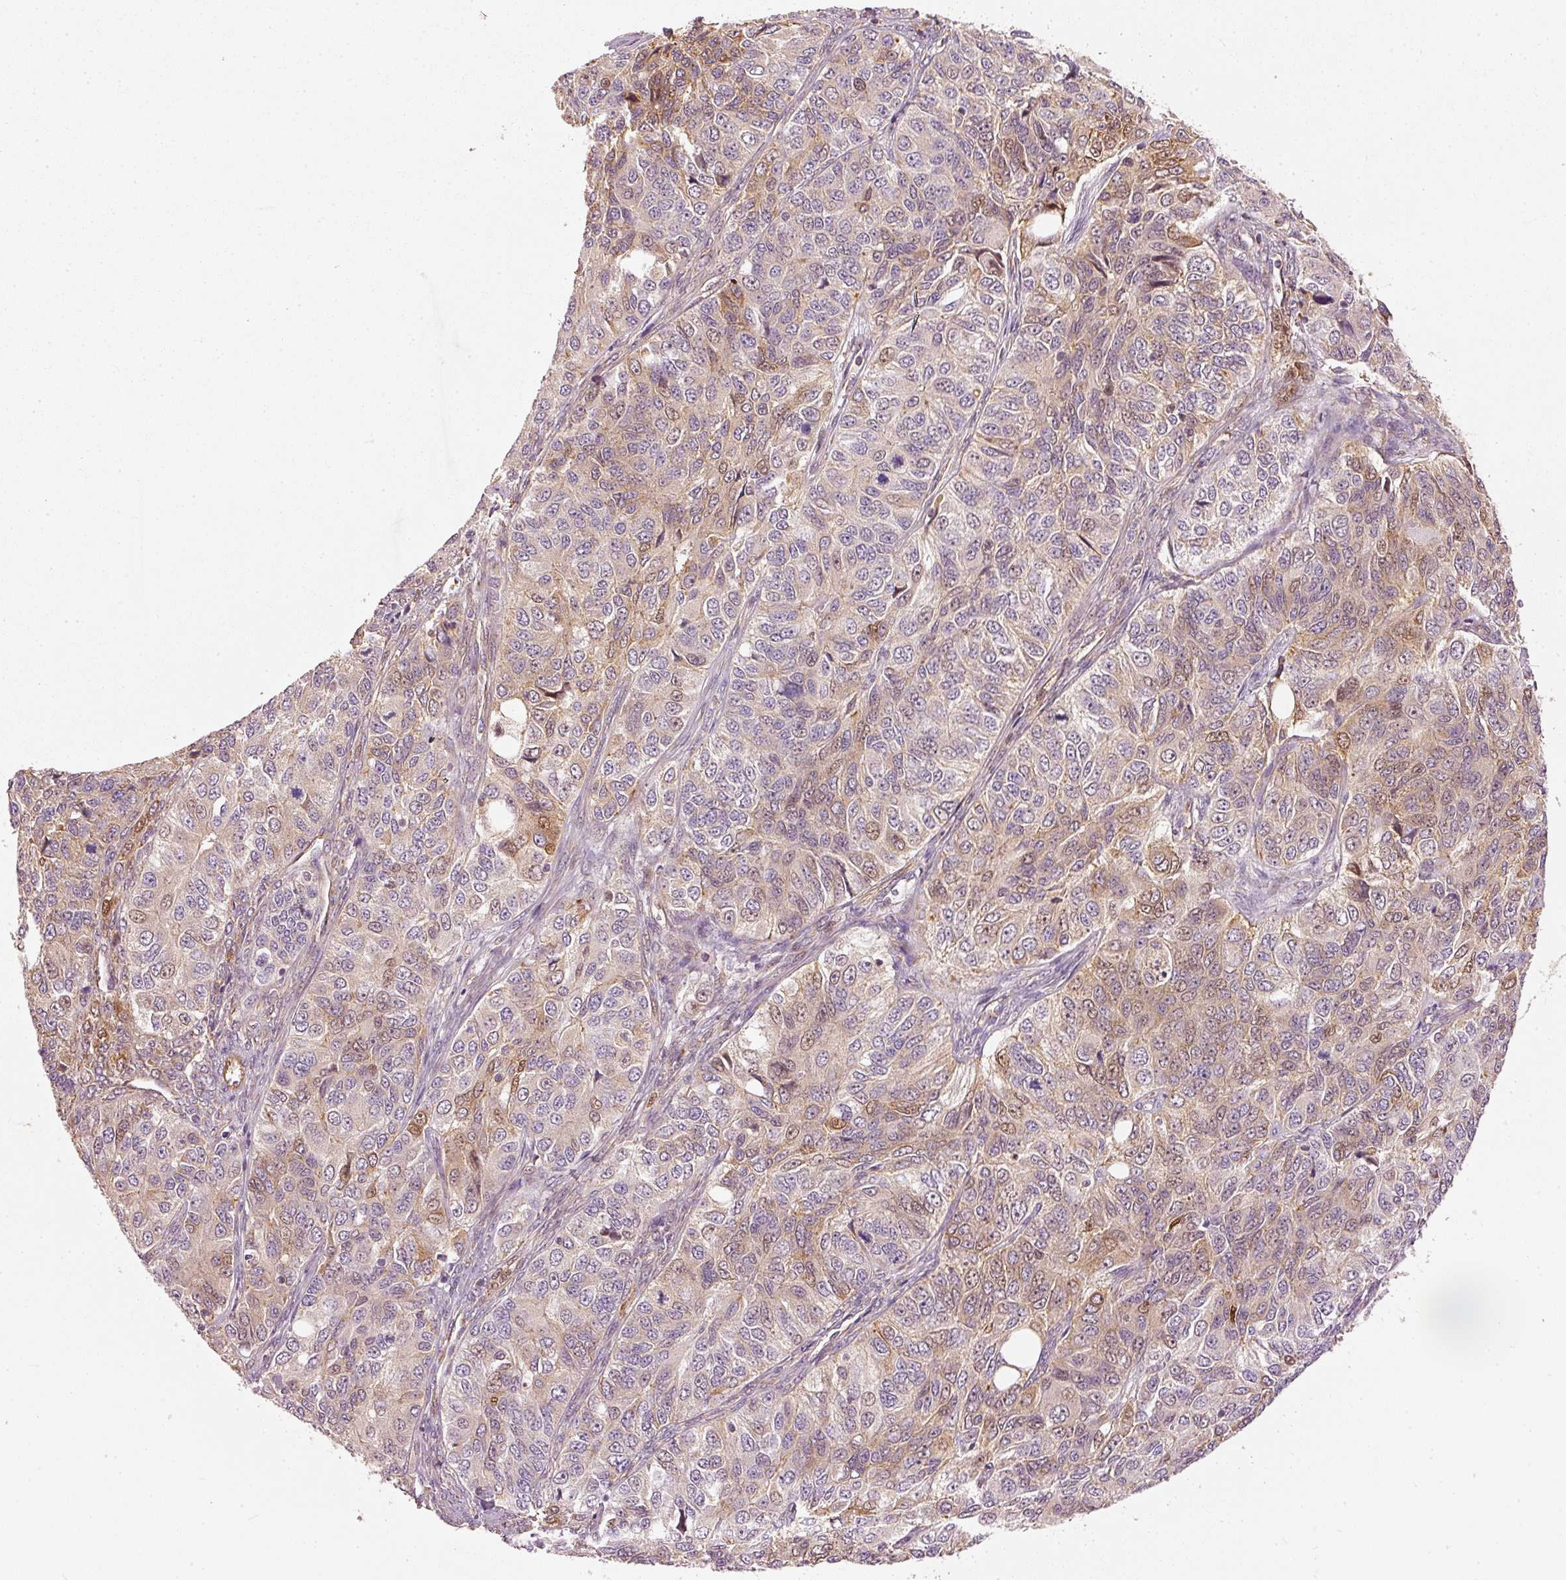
{"staining": {"intensity": "moderate", "quantity": "25%-75%", "location": "cytoplasmic/membranous"}, "tissue": "ovarian cancer", "cell_type": "Tumor cells", "image_type": "cancer", "snomed": [{"axis": "morphology", "description": "Carcinoma, endometroid"}, {"axis": "topography", "description": "Ovary"}], "caption": "The image demonstrates a brown stain indicating the presence of a protein in the cytoplasmic/membranous of tumor cells in ovarian cancer. (brown staining indicates protein expression, while blue staining denotes nuclei).", "gene": "MTHFD1L", "patient": {"sex": "female", "age": 51}}